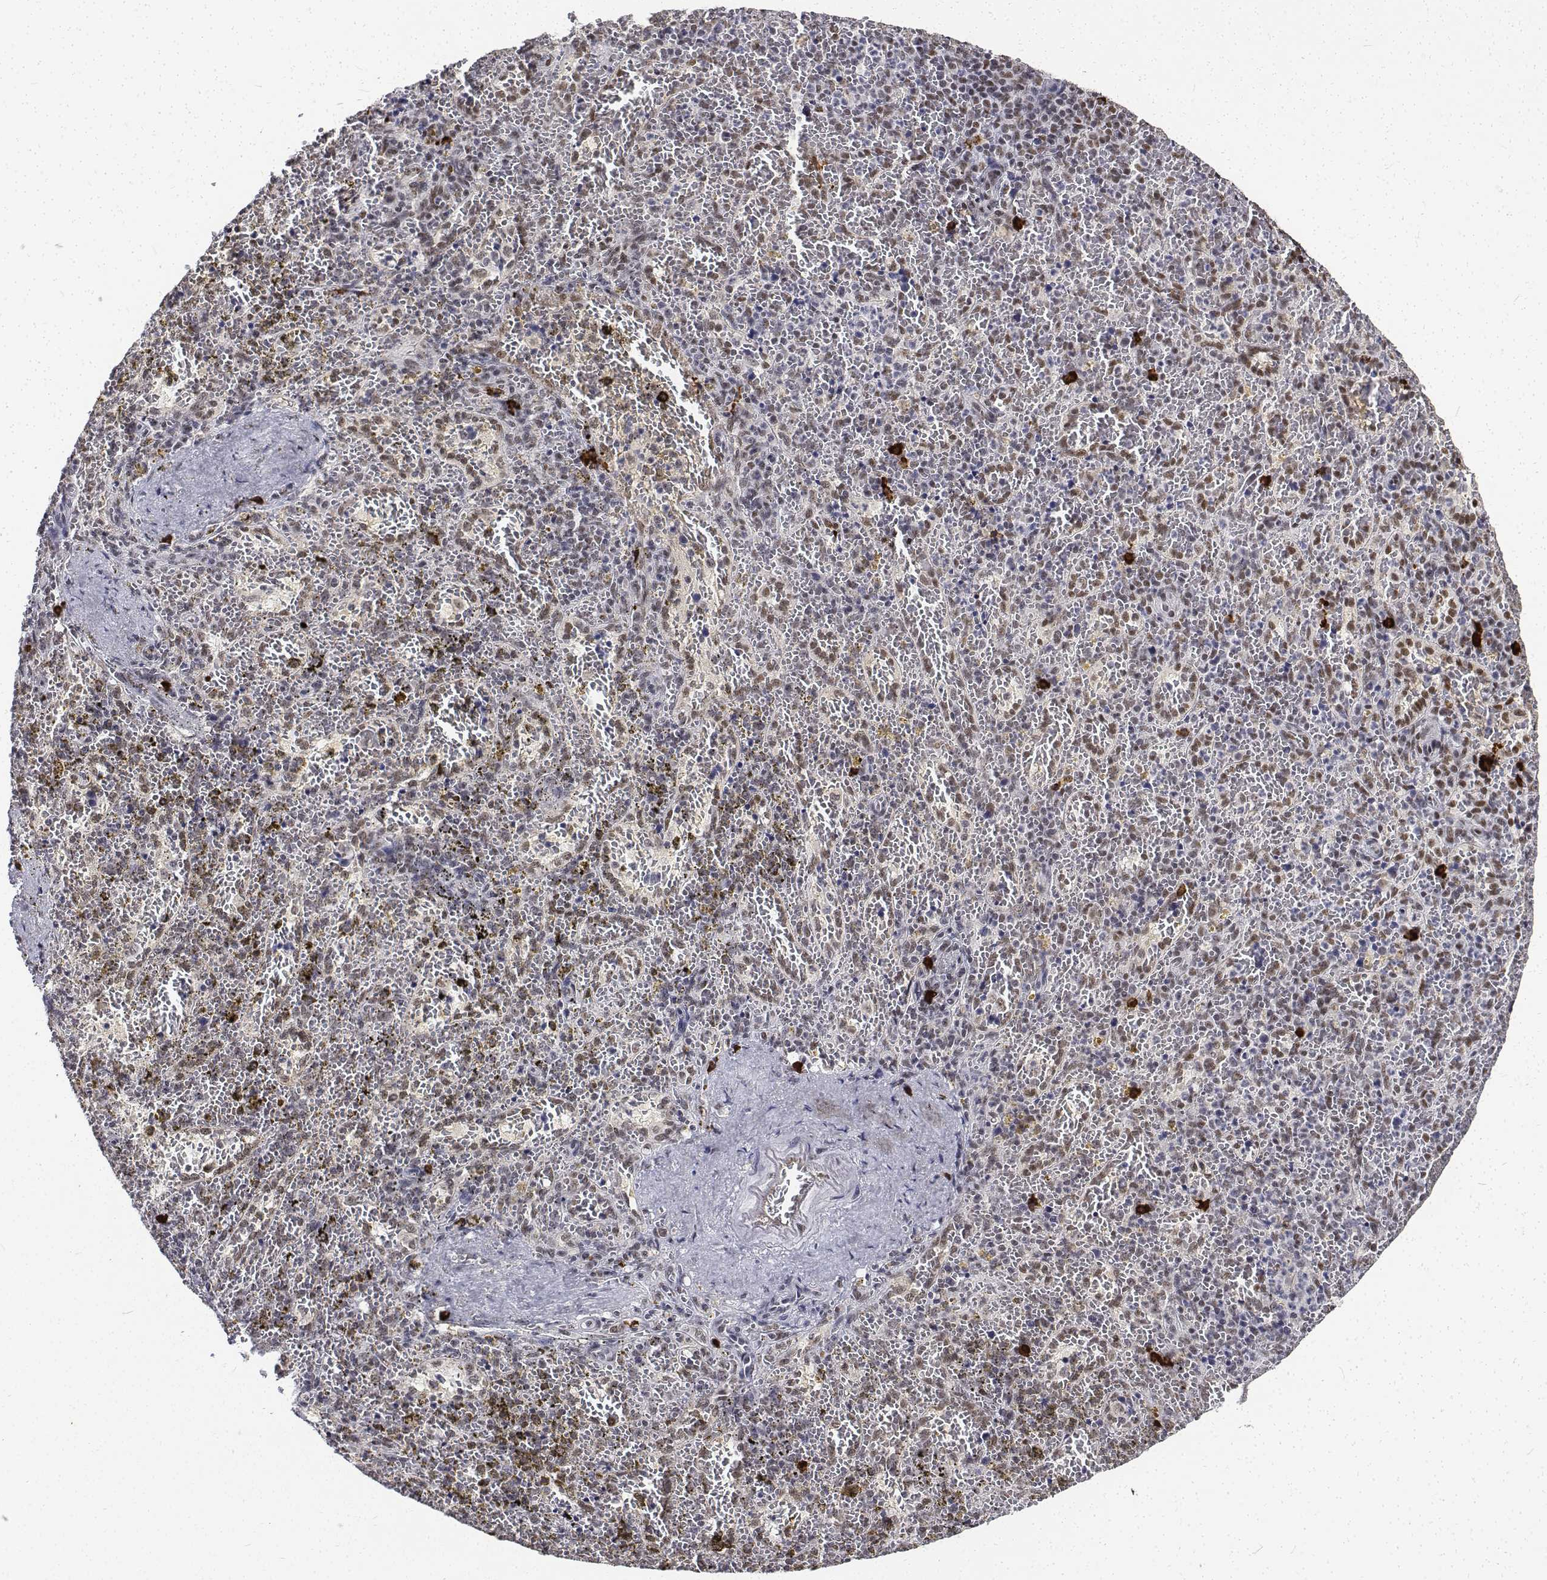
{"staining": {"intensity": "weak", "quantity": "25%-75%", "location": "nuclear"}, "tissue": "spleen", "cell_type": "Cells in red pulp", "image_type": "normal", "snomed": [{"axis": "morphology", "description": "Normal tissue, NOS"}, {"axis": "topography", "description": "Spleen"}], "caption": "The immunohistochemical stain labels weak nuclear staining in cells in red pulp of unremarkable spleen. (Stains: DAB in brown, nuclei in blue, Microscopy: brightfield microscopy at high magnification).", "gene": "ATRX", "patient": {"sex": "female", "age": 50}}